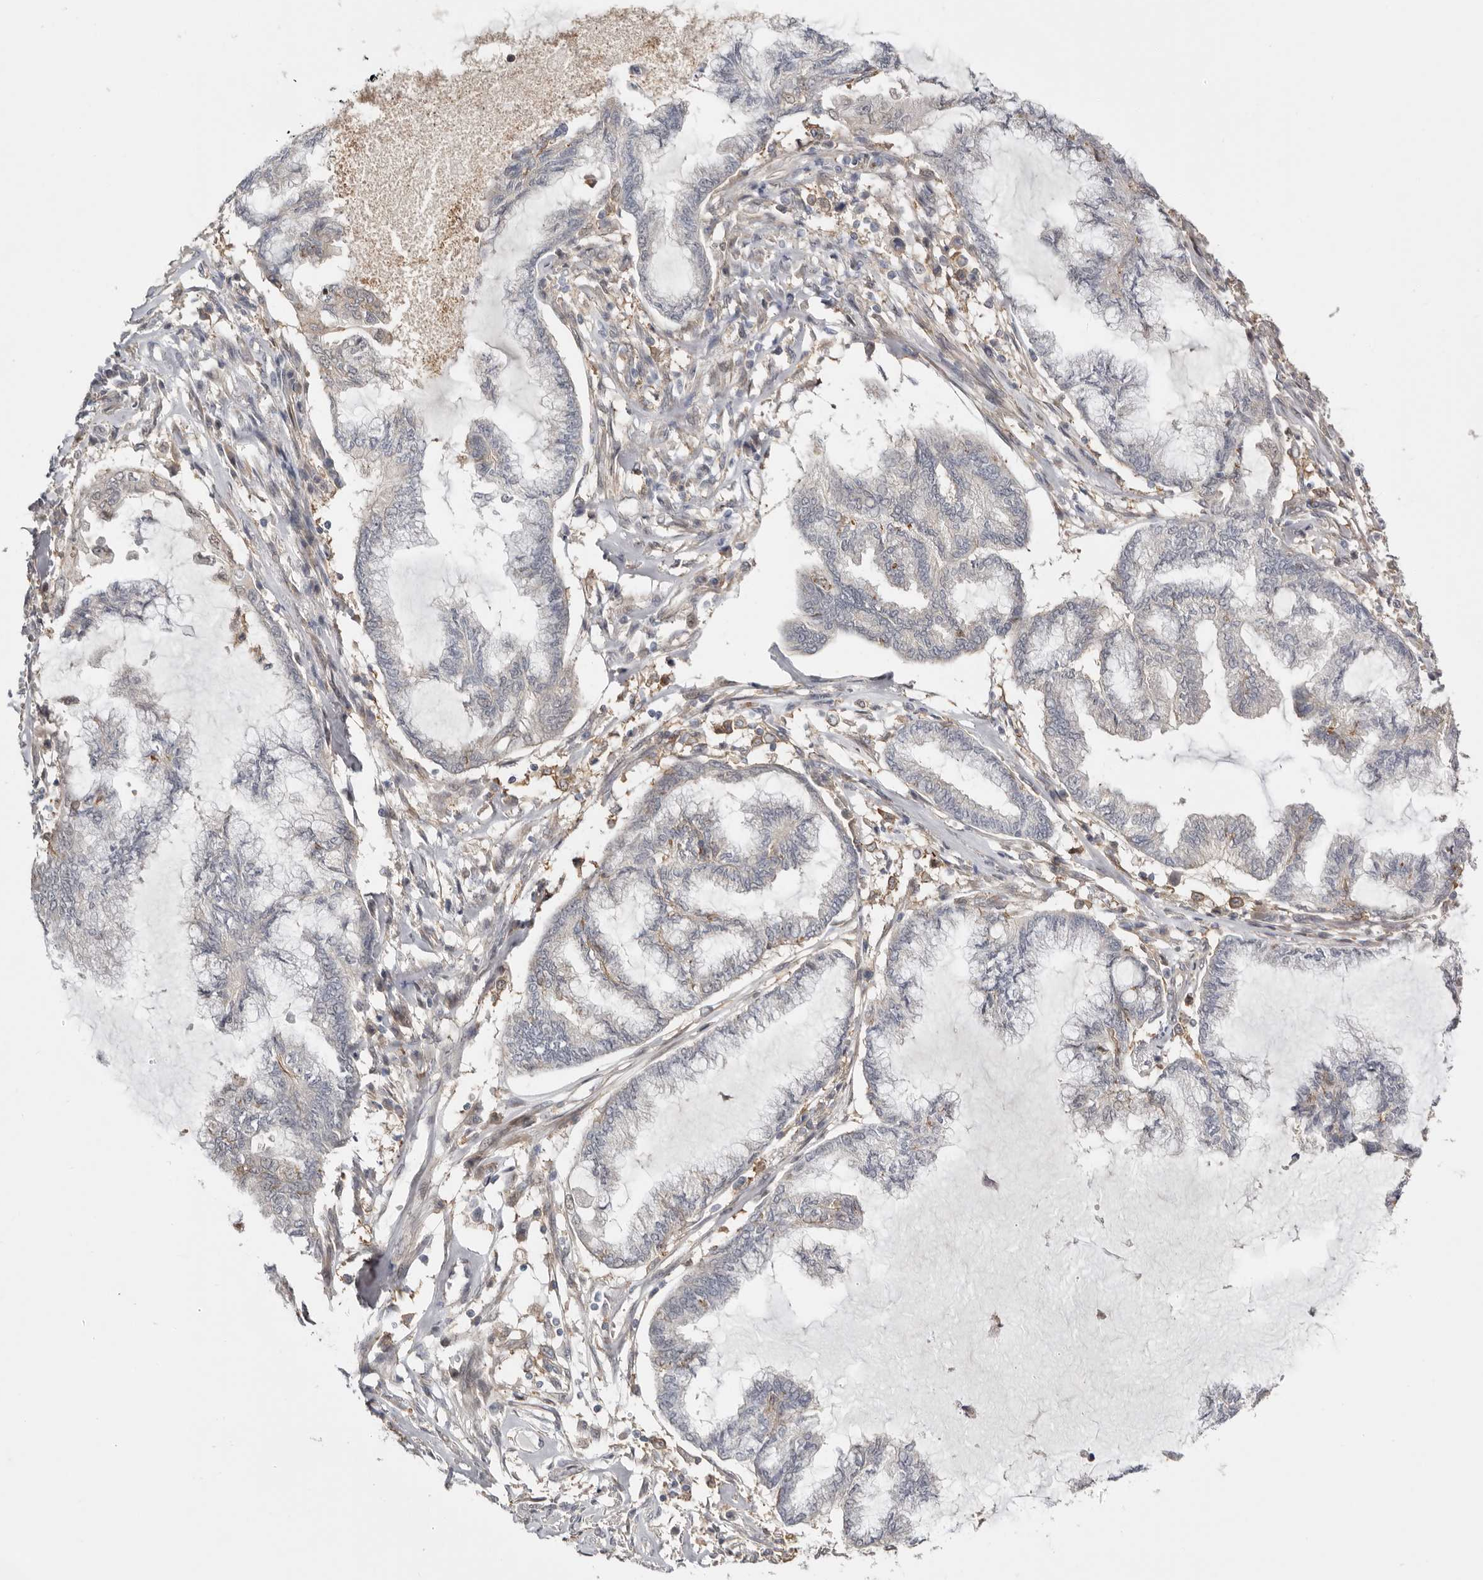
{"staining": {"intensity": "negative", "quantity": "none", "location": "none"}, "tissue": "endometrial cancer", "cell_type": "Tumor cells", "image_type": "cancer", "snomed": [{"axis": "morphology", "description": "Adenocarcinoma, NOS"}, {"axis": "topography", "description": "Endometrium"}], "caption": "Immunohistochemistry photomicrograph of endometrial cancer (adenocarcinoma) stained for a protein (brown), which demonstrates no positivity in tumor cells.", "gene": "MSRB2", "patient": {"sex": "female", "age": 86}}